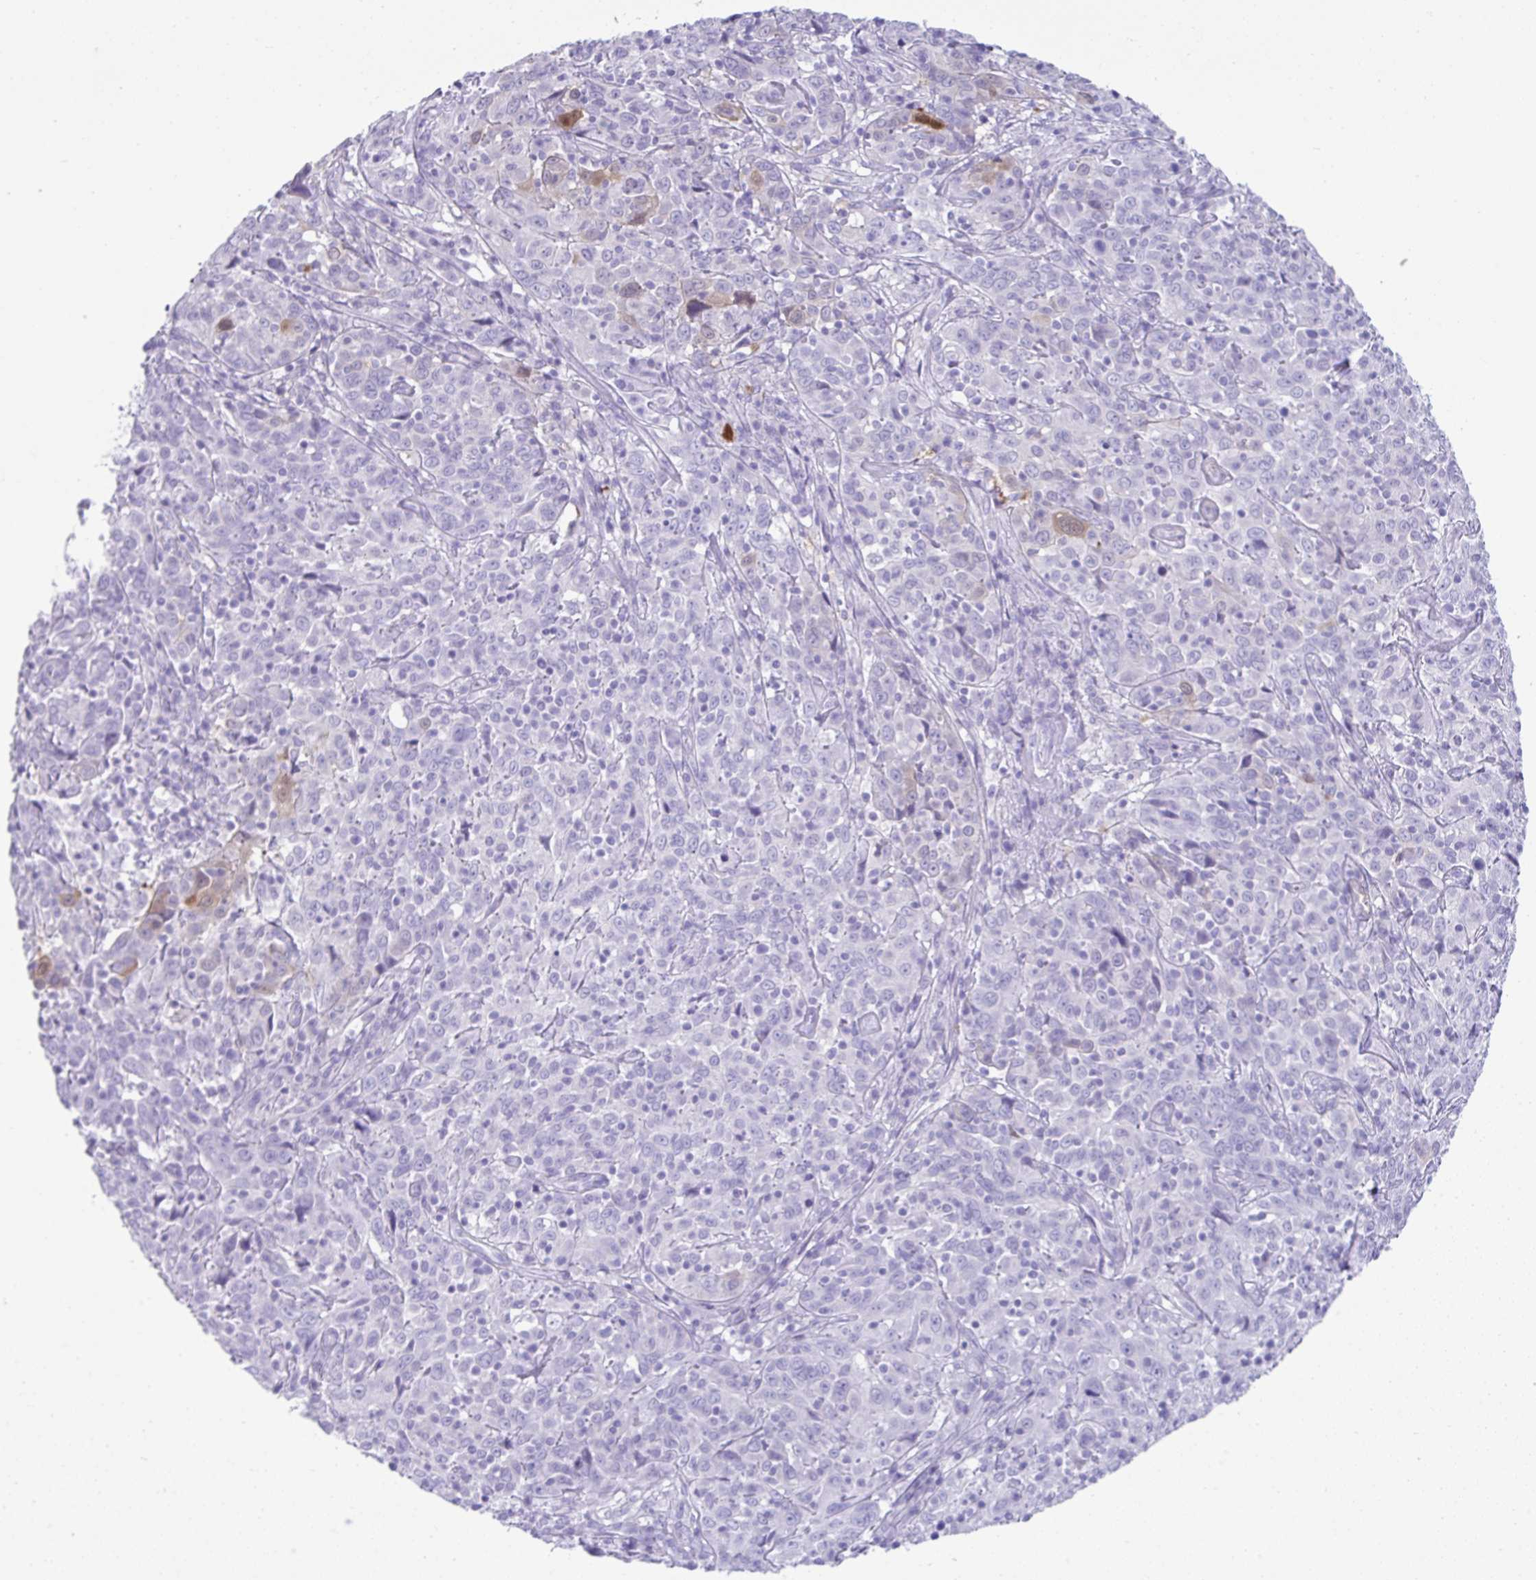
{"staining": {"intensity": "negative", "quantity": "none", "location": "none"}, "tissue": "cervical cancer", "cell_type": "Tumor cells", "image_type": "cancer", "snomed": [{"axis": "morphology", "description": "Squamous cell carcinoma, NOS"}, {"axis": "topography", "description": "Cervix"}], "caption": "Immunohistochemical staining of cervical squamous cell carcinoma exhibits no significant staining in tumor cells.", "gene": "PSCA", "patient": {"sex": "female", "age": 46}}